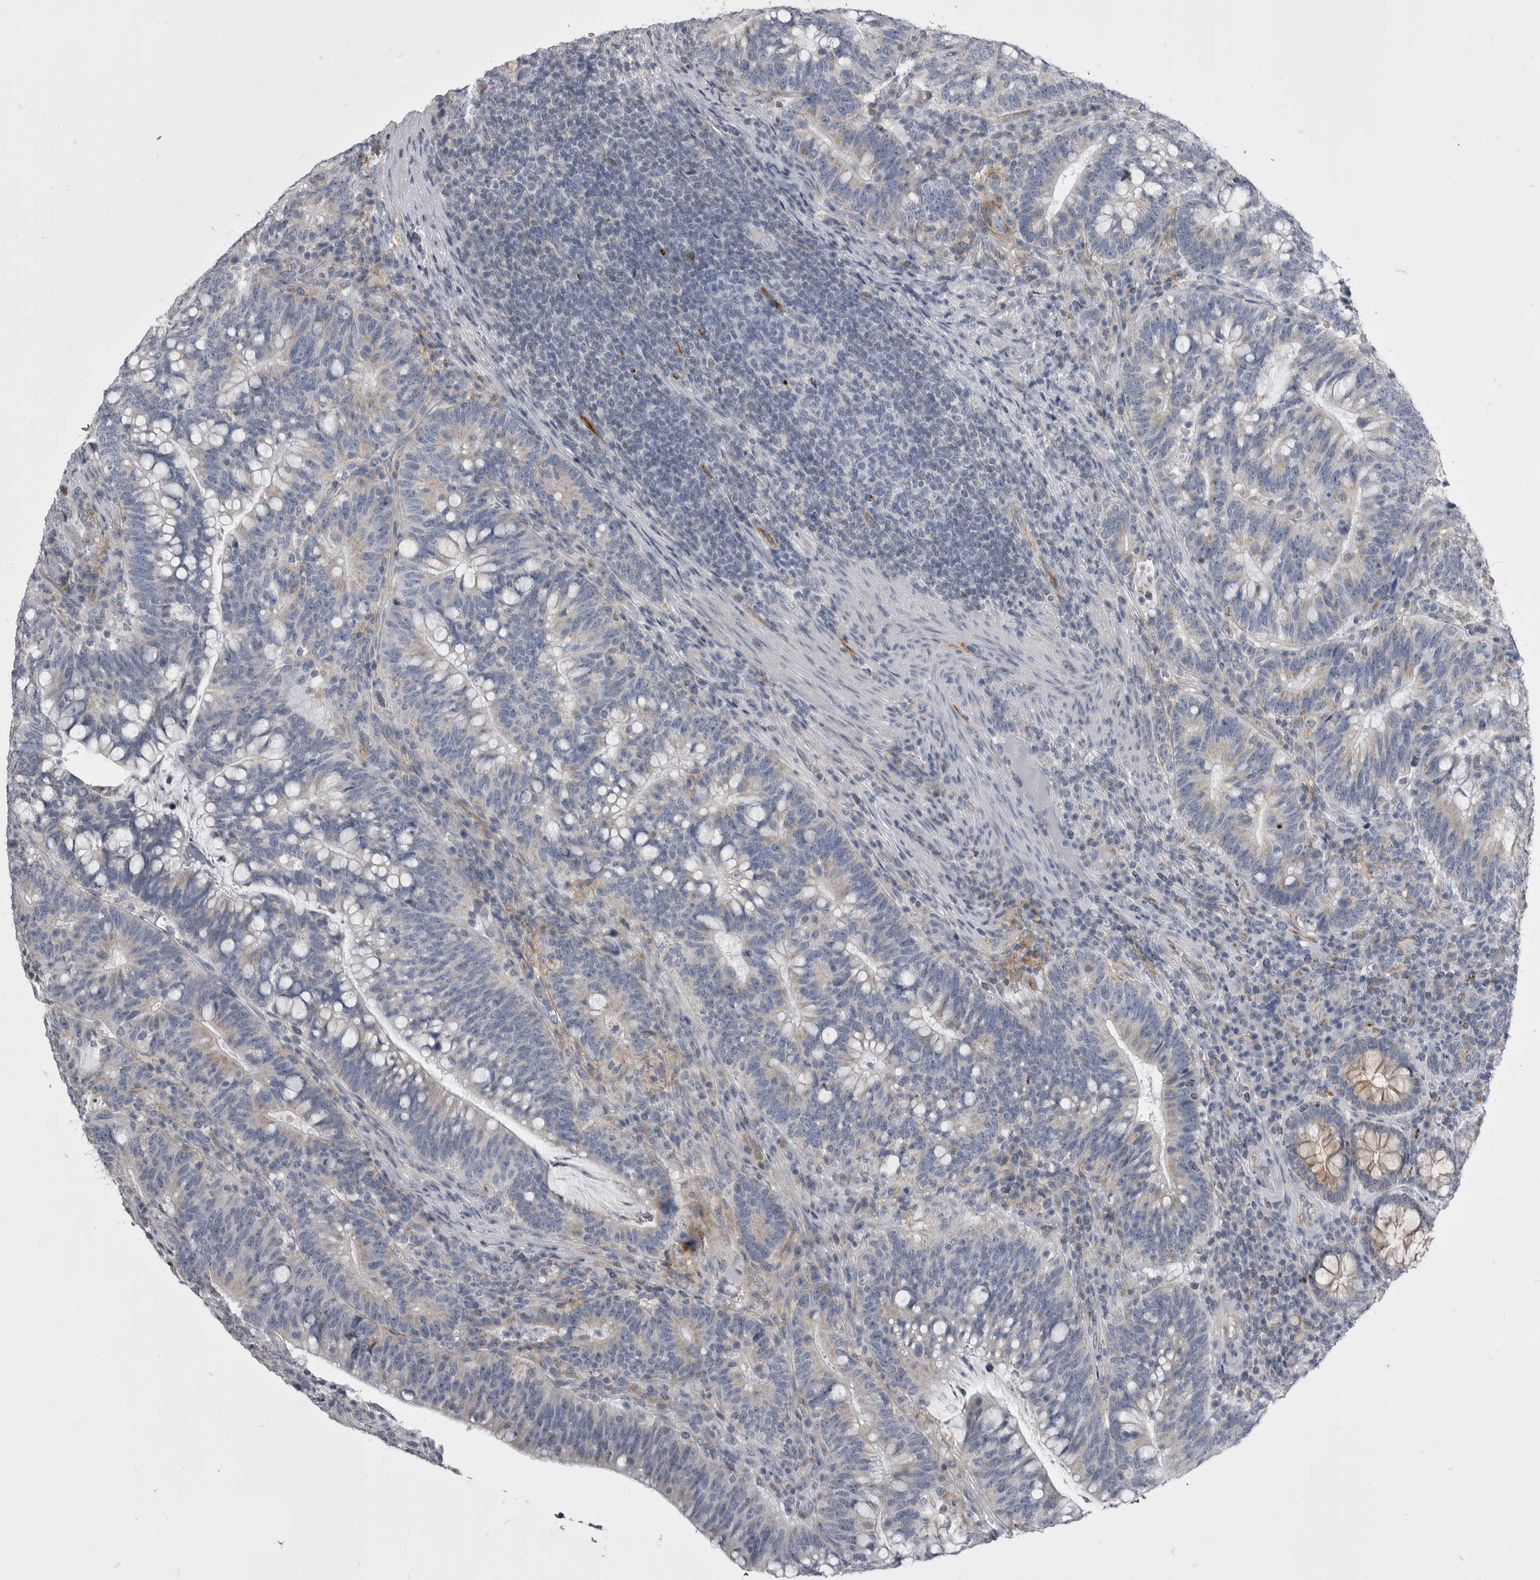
{"staining": {"intensity": "negative", "quantity": "none", "location": "none"}, "tissue": "colorectal cancer", "cell_type": "Tumor cells", "image_type": "cancer", "snomed": [{"axis": "morphology", "description": "Adenocarcinoma, NOS"}, {"axis": "topography", "description": "Colon"}], "caption": "There is no significant staining in tumor cells of colorectal cancer. Brightfield microscopy of immunohistochemistry (IHC) stained with DAB (3,3'-diaminobenzidine) (brown) and hematoxylin (blue), captured at high magnification.", "gene": "OPLAH", "patient": {"sex": "female", "age": 66}}